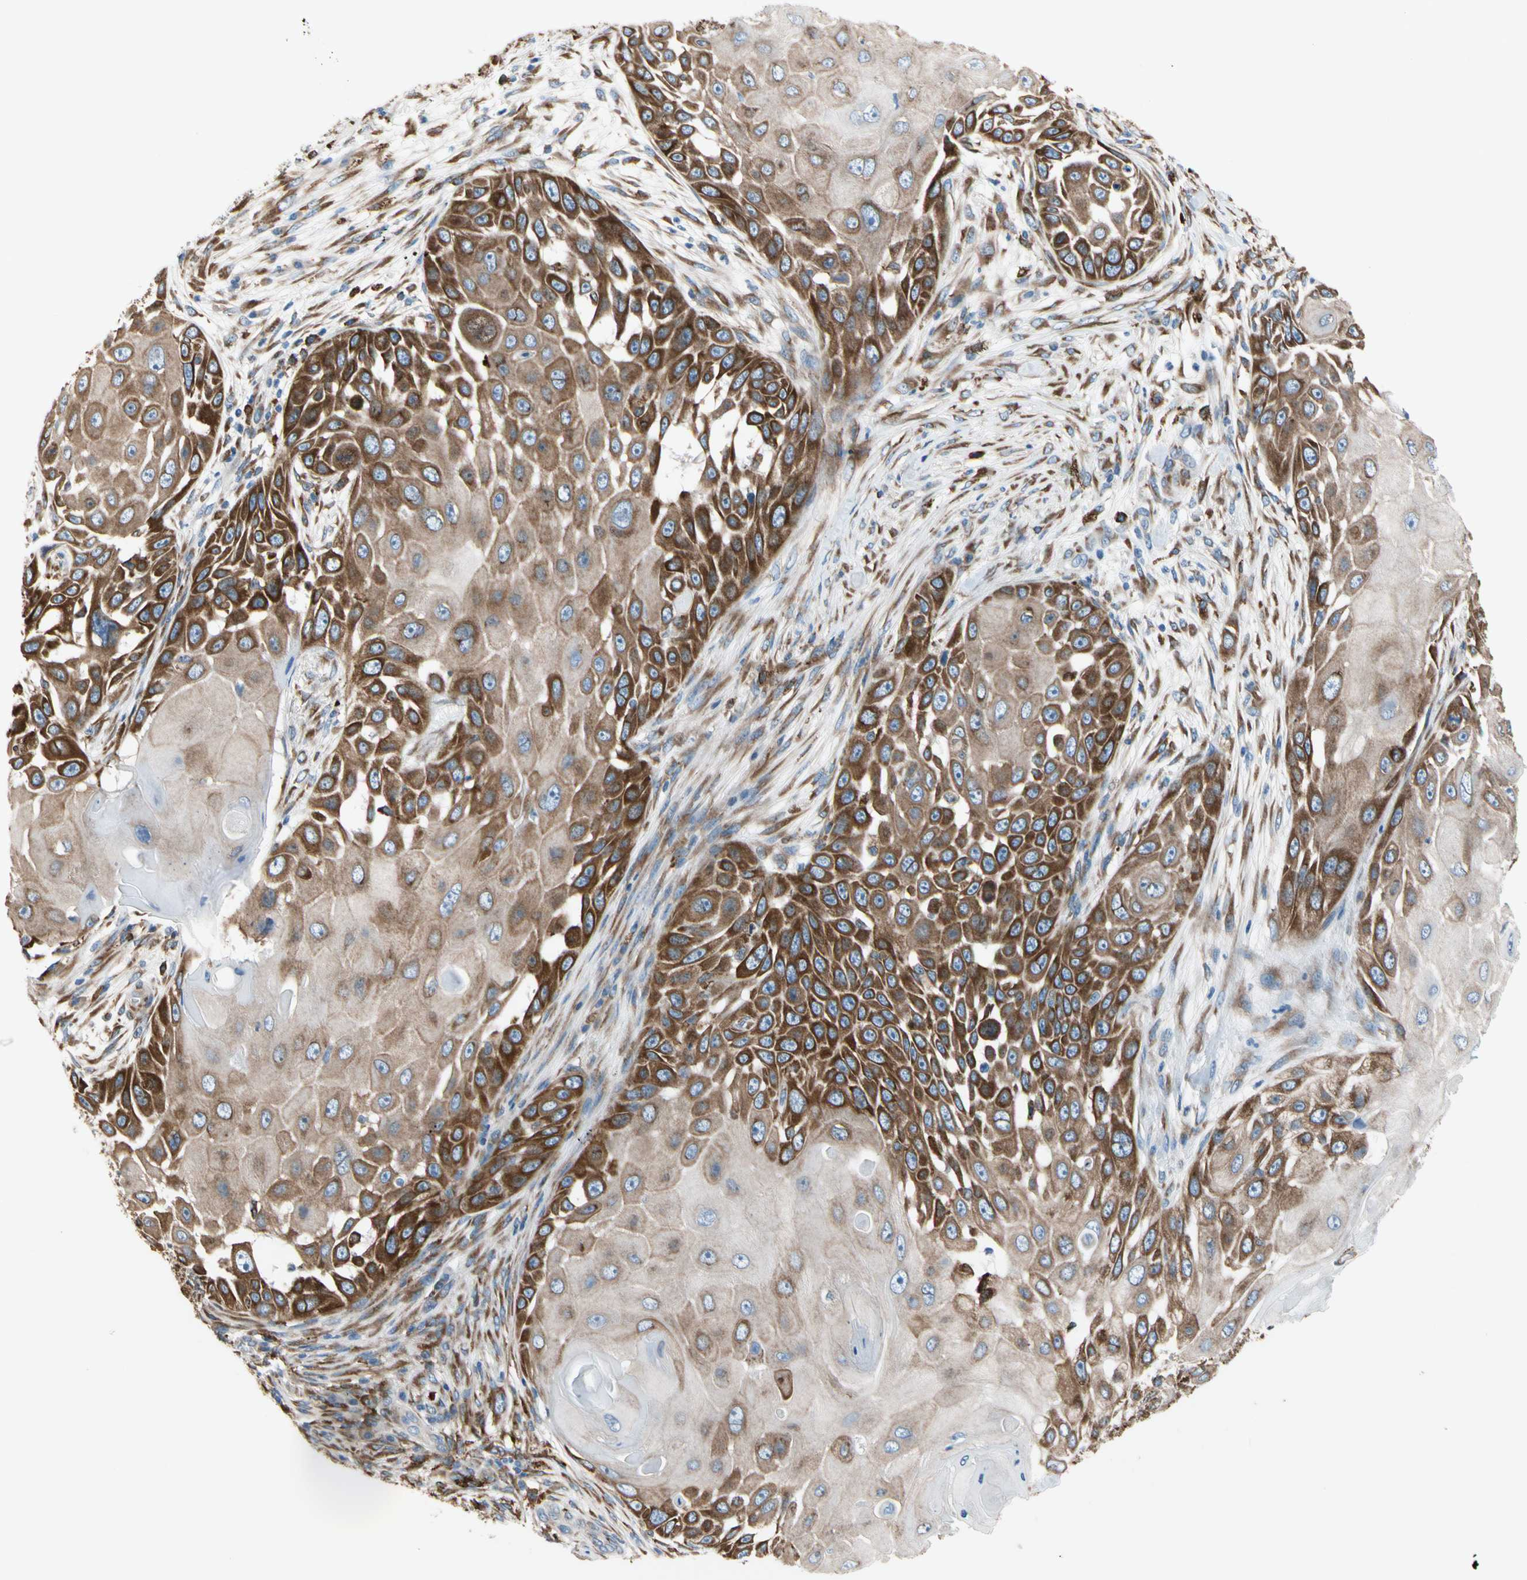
{"staining": {"intensity": "strong", "quantity": "25%-75%", "location": "cytoplasmic/membranous"}, "tissue": "skin cancer", "cell_type": "Tumor cells", "image_type": "cancer", "snomed": [{"axis": "morphology", "description": "Squamous cell carcinoma, NOS"}, {"axis": "topography", "description": "Skin"}], "caption": "The photomicrograph reveals immunohistochemical staining of squamous cell carcinoma (skin). There is strong cytoplasmic/membranous positivity is present in about 25%-75% of tumor cells. (DAB IHC with brightfield microscopy, high magnification).", "gene": "LRPAP1", "patient": {"sex": "female", "age": 44}}